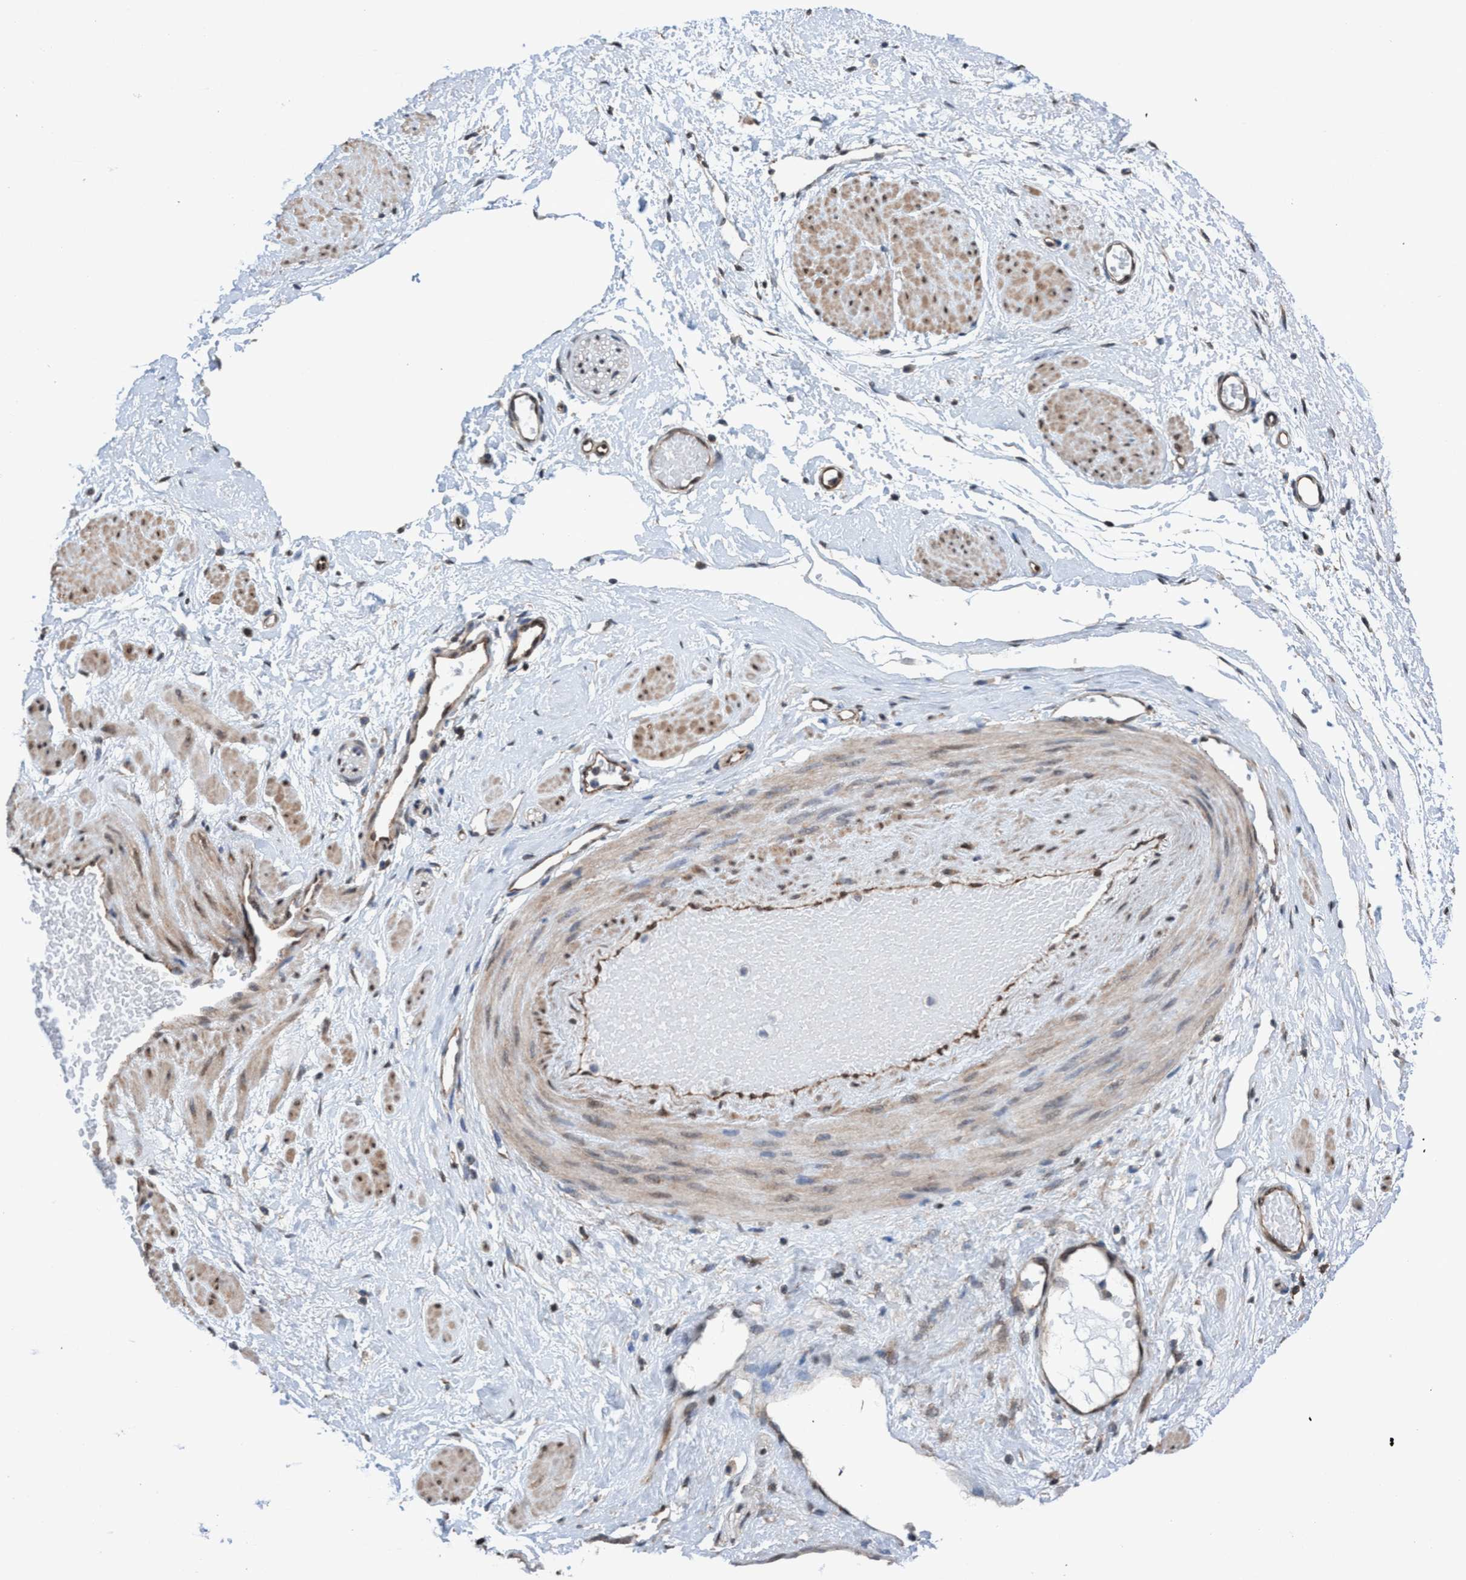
{"staining": {"intensity": "weak", "quantity": "25%-75%", "location": "cytoplasmic/membranous"}, "tissue": "adipose tissue", "cell_type": "Adipocytes", "image_type": "normal", "snomed": [{"axis": "morphology", "description": "Normal tissue, NOS"}, {"axis": "topography", "description": "Soft tissue"}], "caption": "Adipocytes demonstrate low levels of weak cytoplasmic/membranous positivity in approximately 25%-75% of cells in normal adipose tissue.", "gene": "METAP2", "patient": {"sex": "male", "age": 72}}